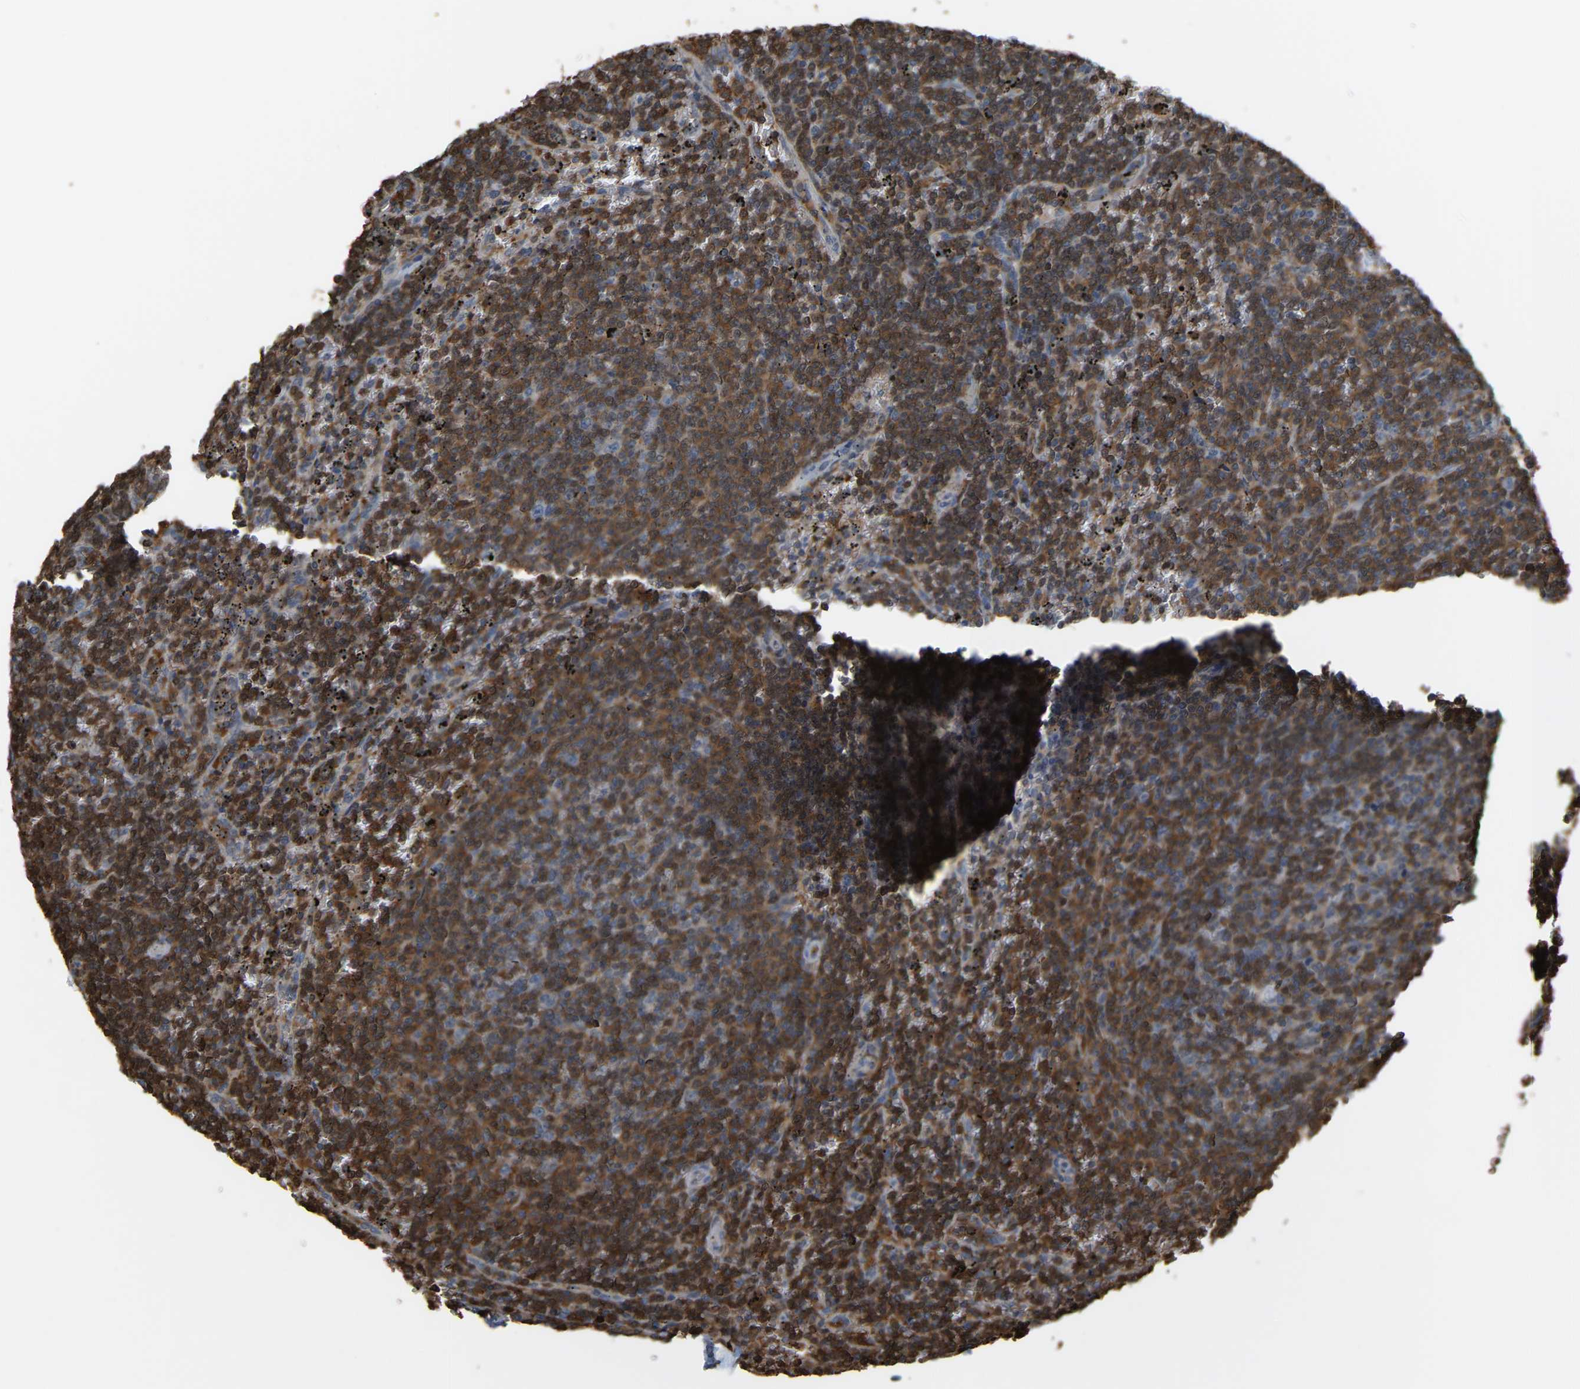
{"staining": {"intensity": "moderate", "quantity": ">75%", "location": "cytoplasmic/membranous"}, "tissue": "lymphoma", "cell_type": "Tumor cells", "image_type": "cancer", "snomed": [{"axis": "morphology", "description": "Malignant lymphoma, non-Hodgkin's type, Low grade"}, {"axis": "topography", "description": "Spleen"}], "caption": "Lymphoma stained for a protein (brown) shows moderate cytoplasmic/membranous positive expression in approximately >75% of tumor cells.", "gene": "MTPN", "patient": {"sex": "female", "age": 50}}